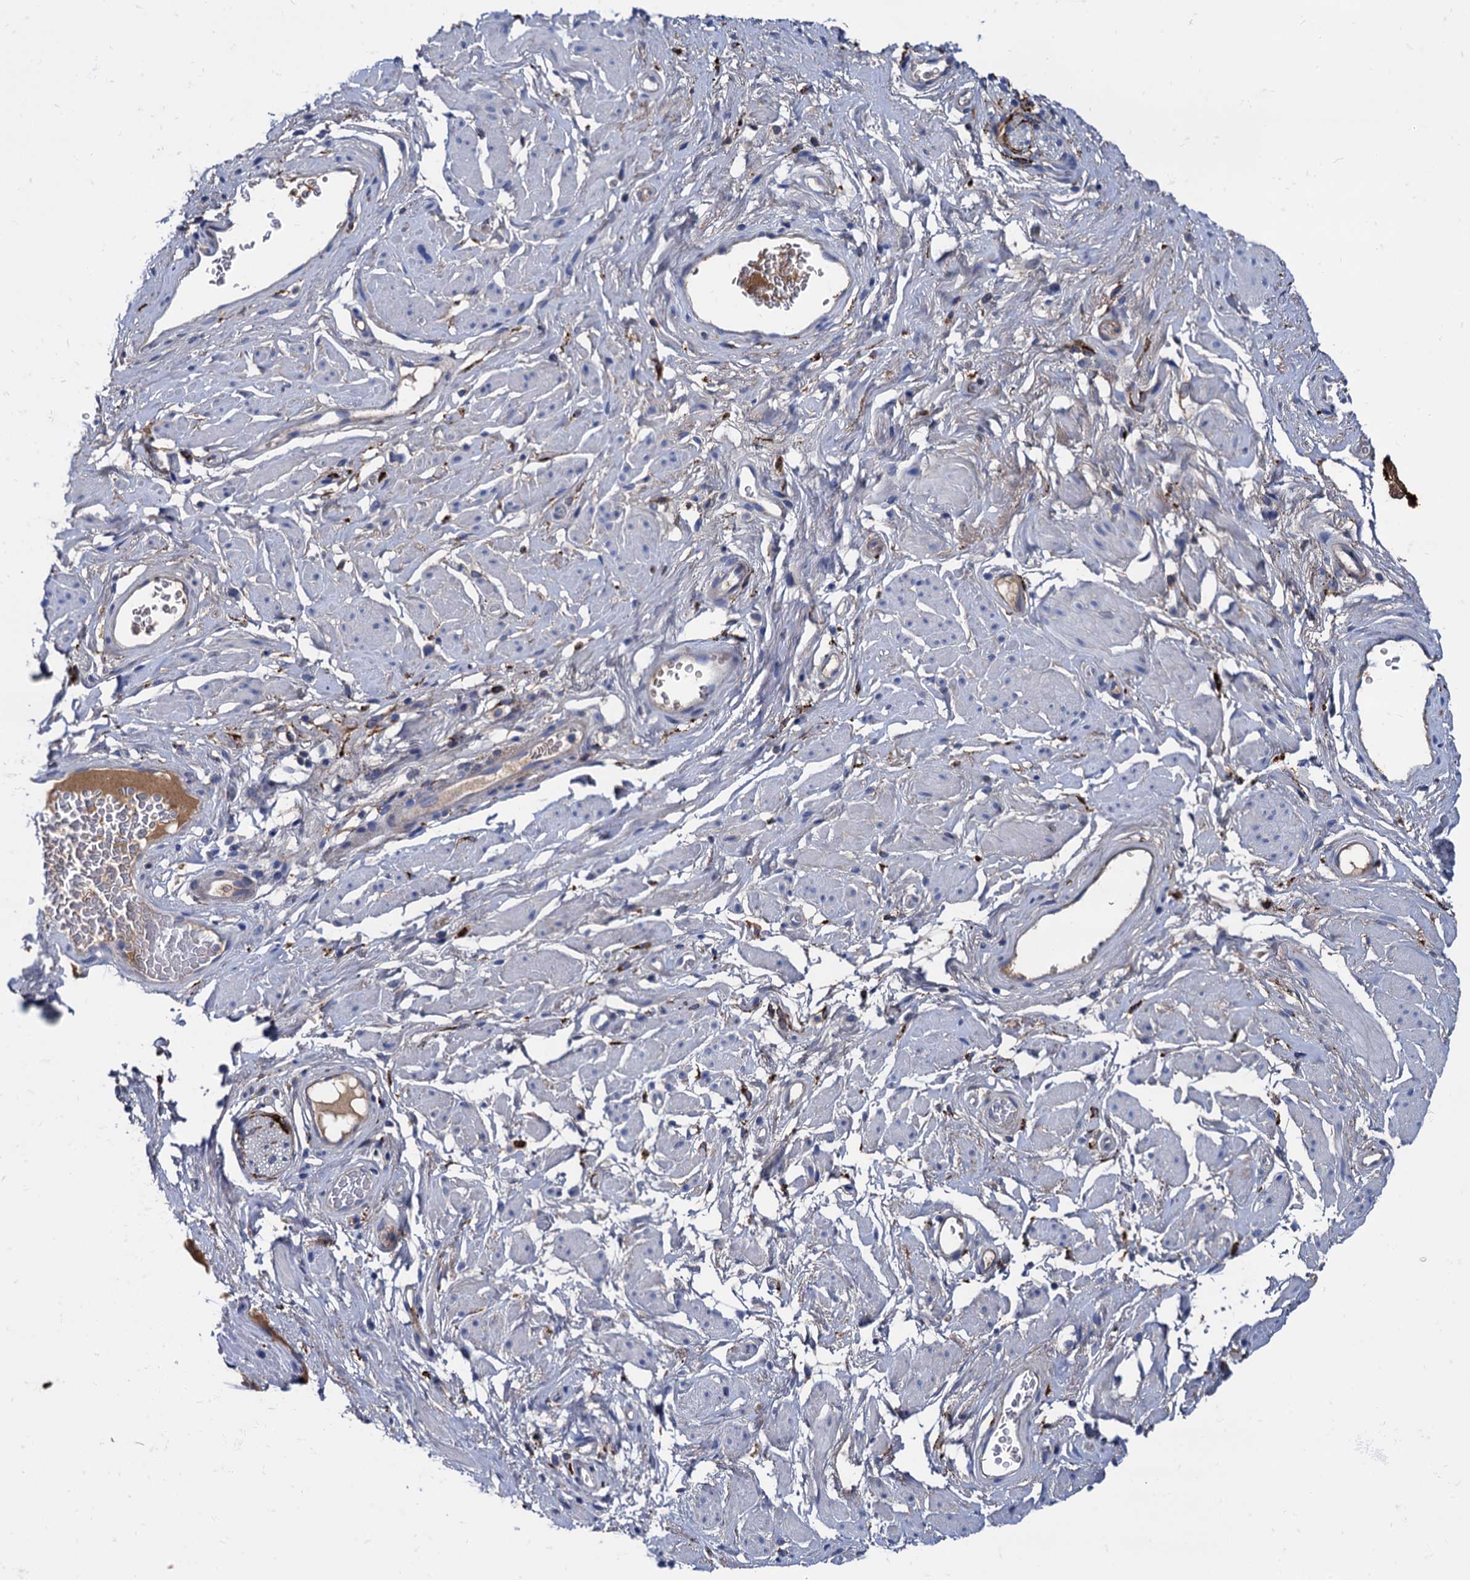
{"staining": {"intensity": "weak", "quantity": ">75%", "location": "cytoplasmic/membranous"}, "tissue": "adipose tissue", "cell_type": "Adipocytes", "image_type": "normal", "snomed": [{"axis": "morphology", "description": "Normal tissue, NOS"}, {"axis": "morphology", "description": "Adenocarcinoma, NOS"}, {"axis": "topography", "description": "Rectum"}, {"axis": "topography", "description": "Vagina"}, {"axis": "topography", "description": "Peripheral nerve tissue"}], "caption": "Adipose tissue stained with DAB (3,3'-diaminobenzidine) immunohistochemistry (IHC) exhibits low levels of weak cytoplasmic/membranous positivity in about >75% of adipocytes.", "gene": "APOD", "patient": {"sex": "female", "age": 71}}